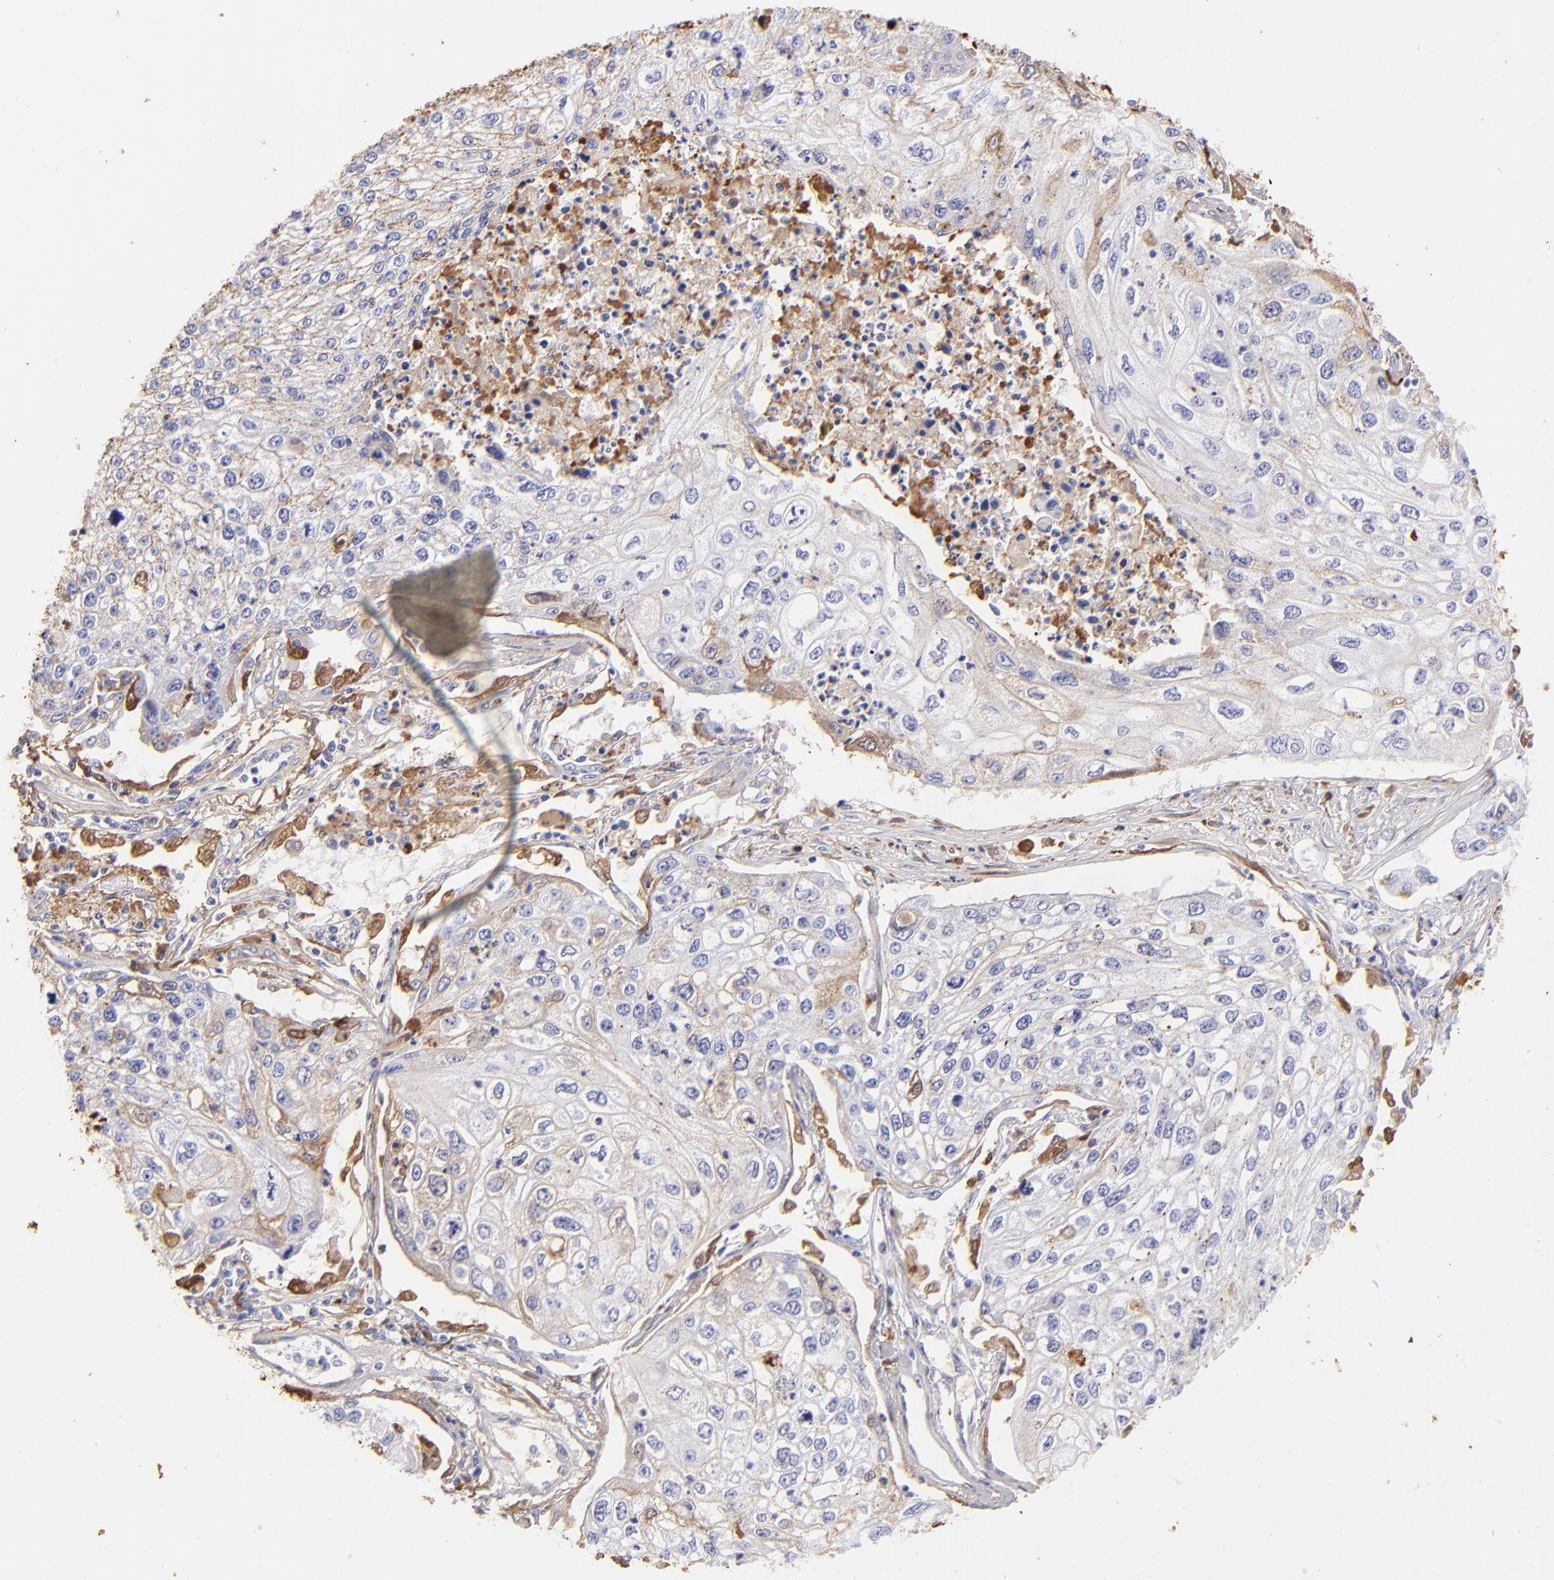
{"staining": {"intensity": "weak", "quantity": "<25%", "location": "cytoplasmic/membranous"}, "tissue": "lung cancer", "cell_type": "Tumor cells", "image_type": "cancer", "snomed": [{"axis": "morphology", "description": "Squamous cell carcinoma, NOS"}, {"axis": "topography", "description": "Lung"}], "caption": "A histopathology image of squamous cell carcinoma (lung) stained for a protein exhibits no brown staining in tumor cells.", "gene": "FGB", "patient": {"sex": "male", "age": 75}}